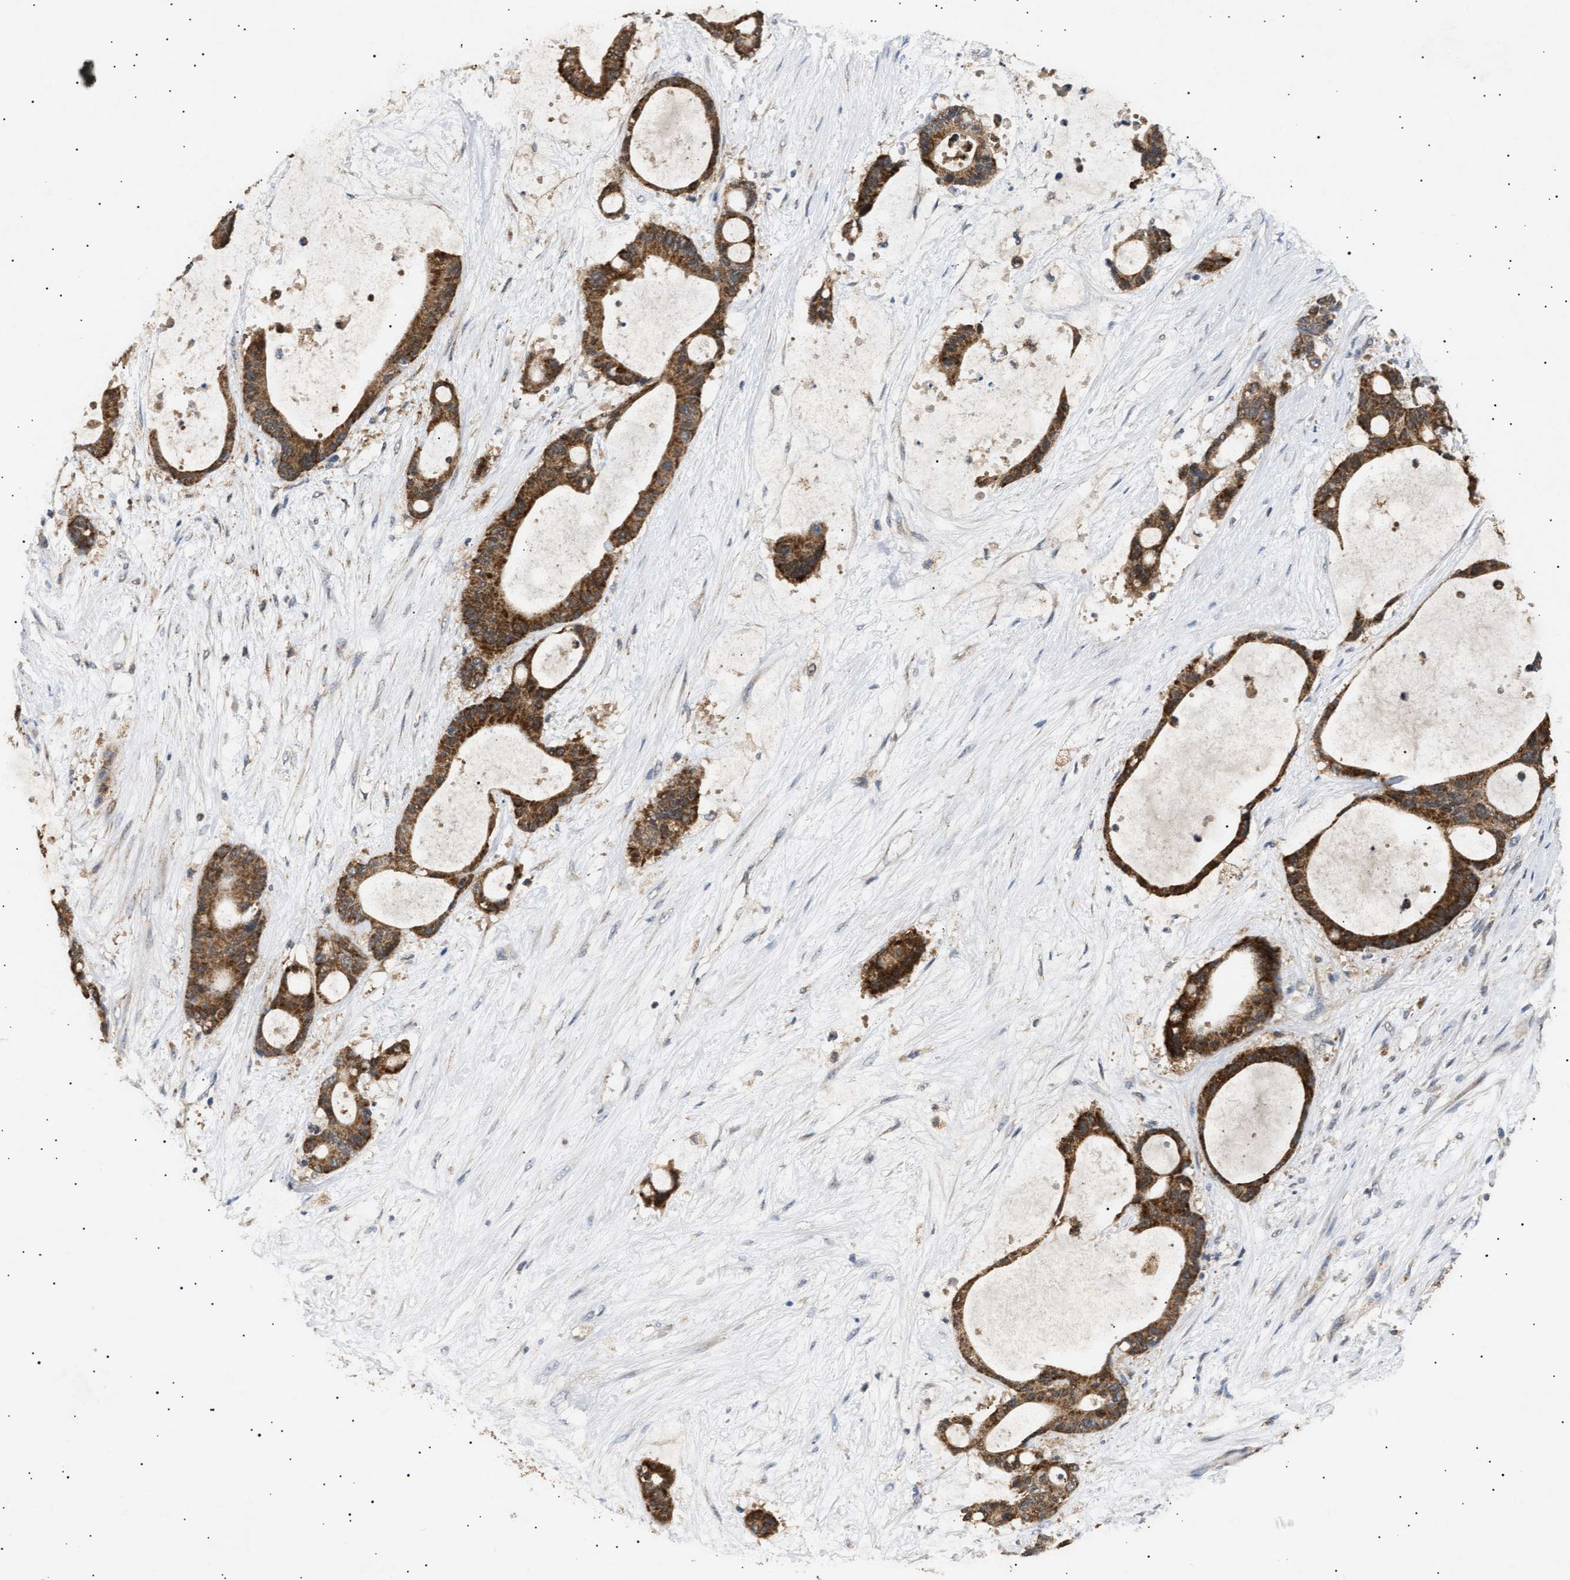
{"staining": {"intensity": "moderate", "quantity": ">75%", "location": "cytoplasmic/membranous"}, "tissue": "liver cancer", "cell_type": "Tumor cells", "image_type": "cancer", "snomed": [{"axis": "morphology", "description": "Cholangiocarcinoma"}, {"axis": "topography", "description": "Liver"}], "caption": "Liver cancer stained for a protein reveals moderate cytoplasmic/membranous positivity in tumor cells.", "gene": "SIRT5", "patient": {"sex": "female", "age": 73}}